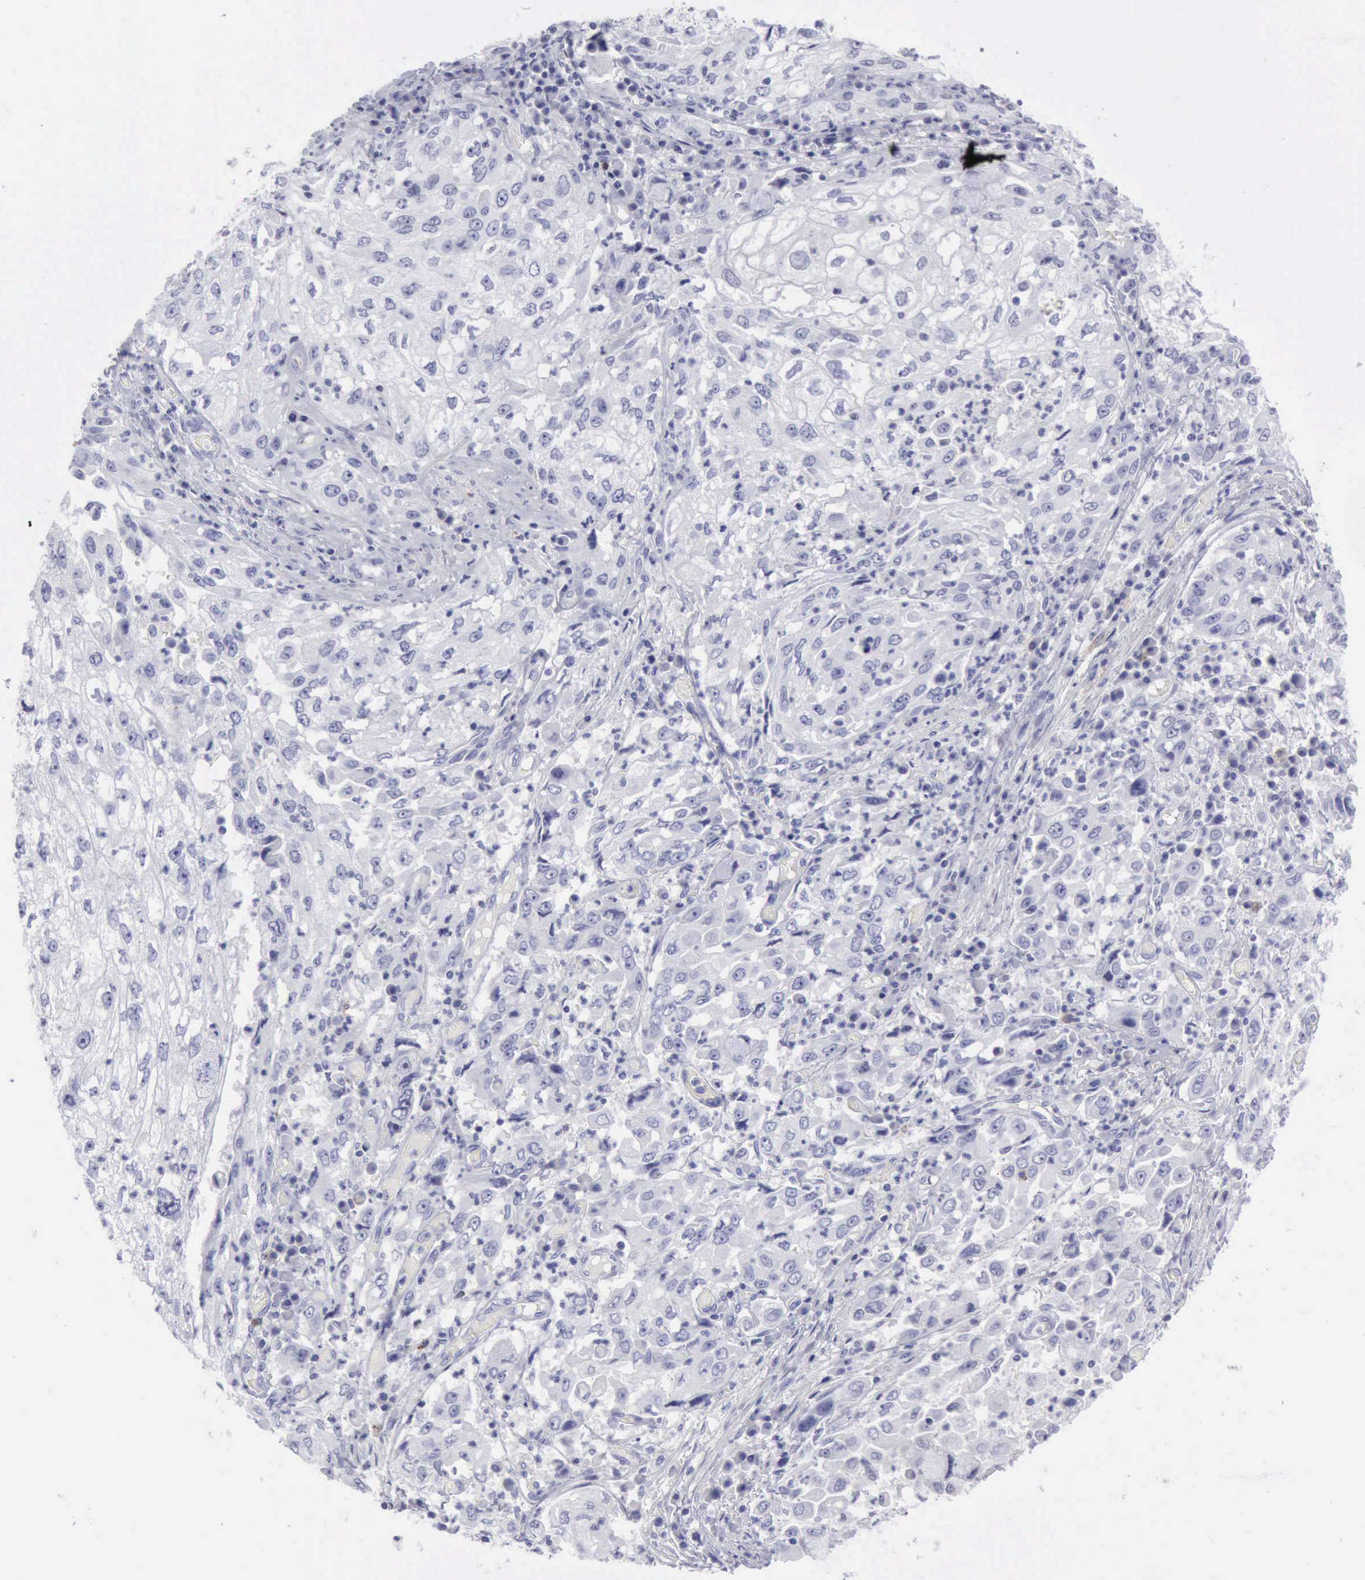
{"staining": {"intensity": "negative", "quantity": "none", "location": "none"}, "tissue": "cervical cancer", "cell_type": "Tumor cells", "image_type": "cancer", "snomed": [{"axis": "morphology", "description": "Squamous cell carcinoma, NOS"}, {"axis": "topography", "description": "Cervix"}], "caption": "IHC of cervical cancer (squamous cell carcinoma) demonstrates no positivity in tumor cells.", "gene": "NCAM1", "patient": {"sex": "female", "age": 36}}